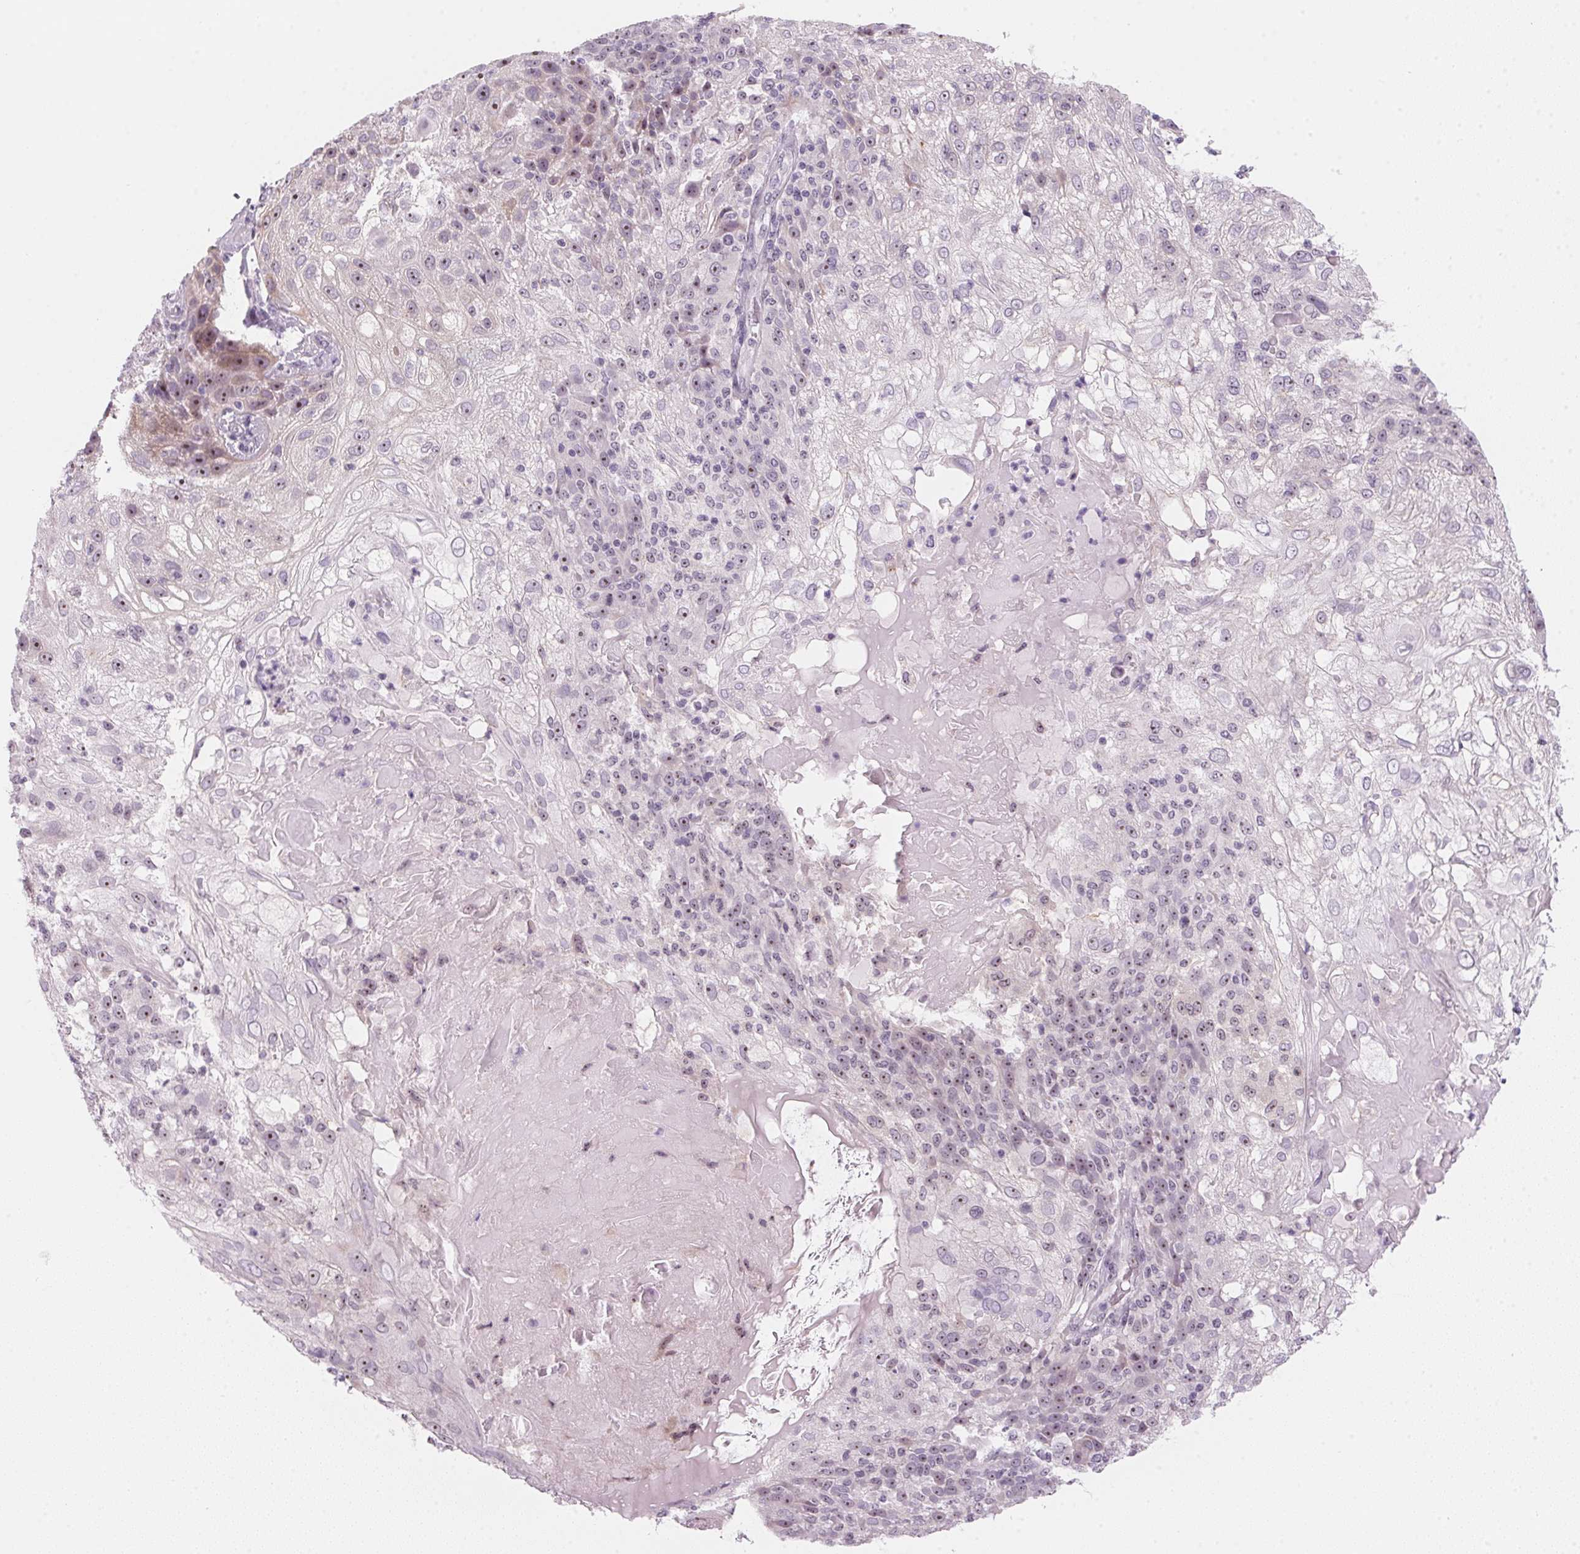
{"staining": {"intensity": "weak", "quantity": "<25%", "location": "nuclear"}, "tissue": "skin cancer", "cell_type": "Tumor cells", "image_type": "cancer", "snomed": [{"axis": "morphology", "description": "Normal tissue, NOS"}, {"axis": "morphology", "description": "Squamous cell carcinoma, NOS"}, {"axis": "topography", "description": "Skin"}], "caption": "Immunohistochemistry micrograph of squamous cell carcinoma (skin) stained for a protein (brown), which reveals no expression in tumor cells.", "gene": "DNTTIP2", "patient": {"sex": "female", "age": 83}}